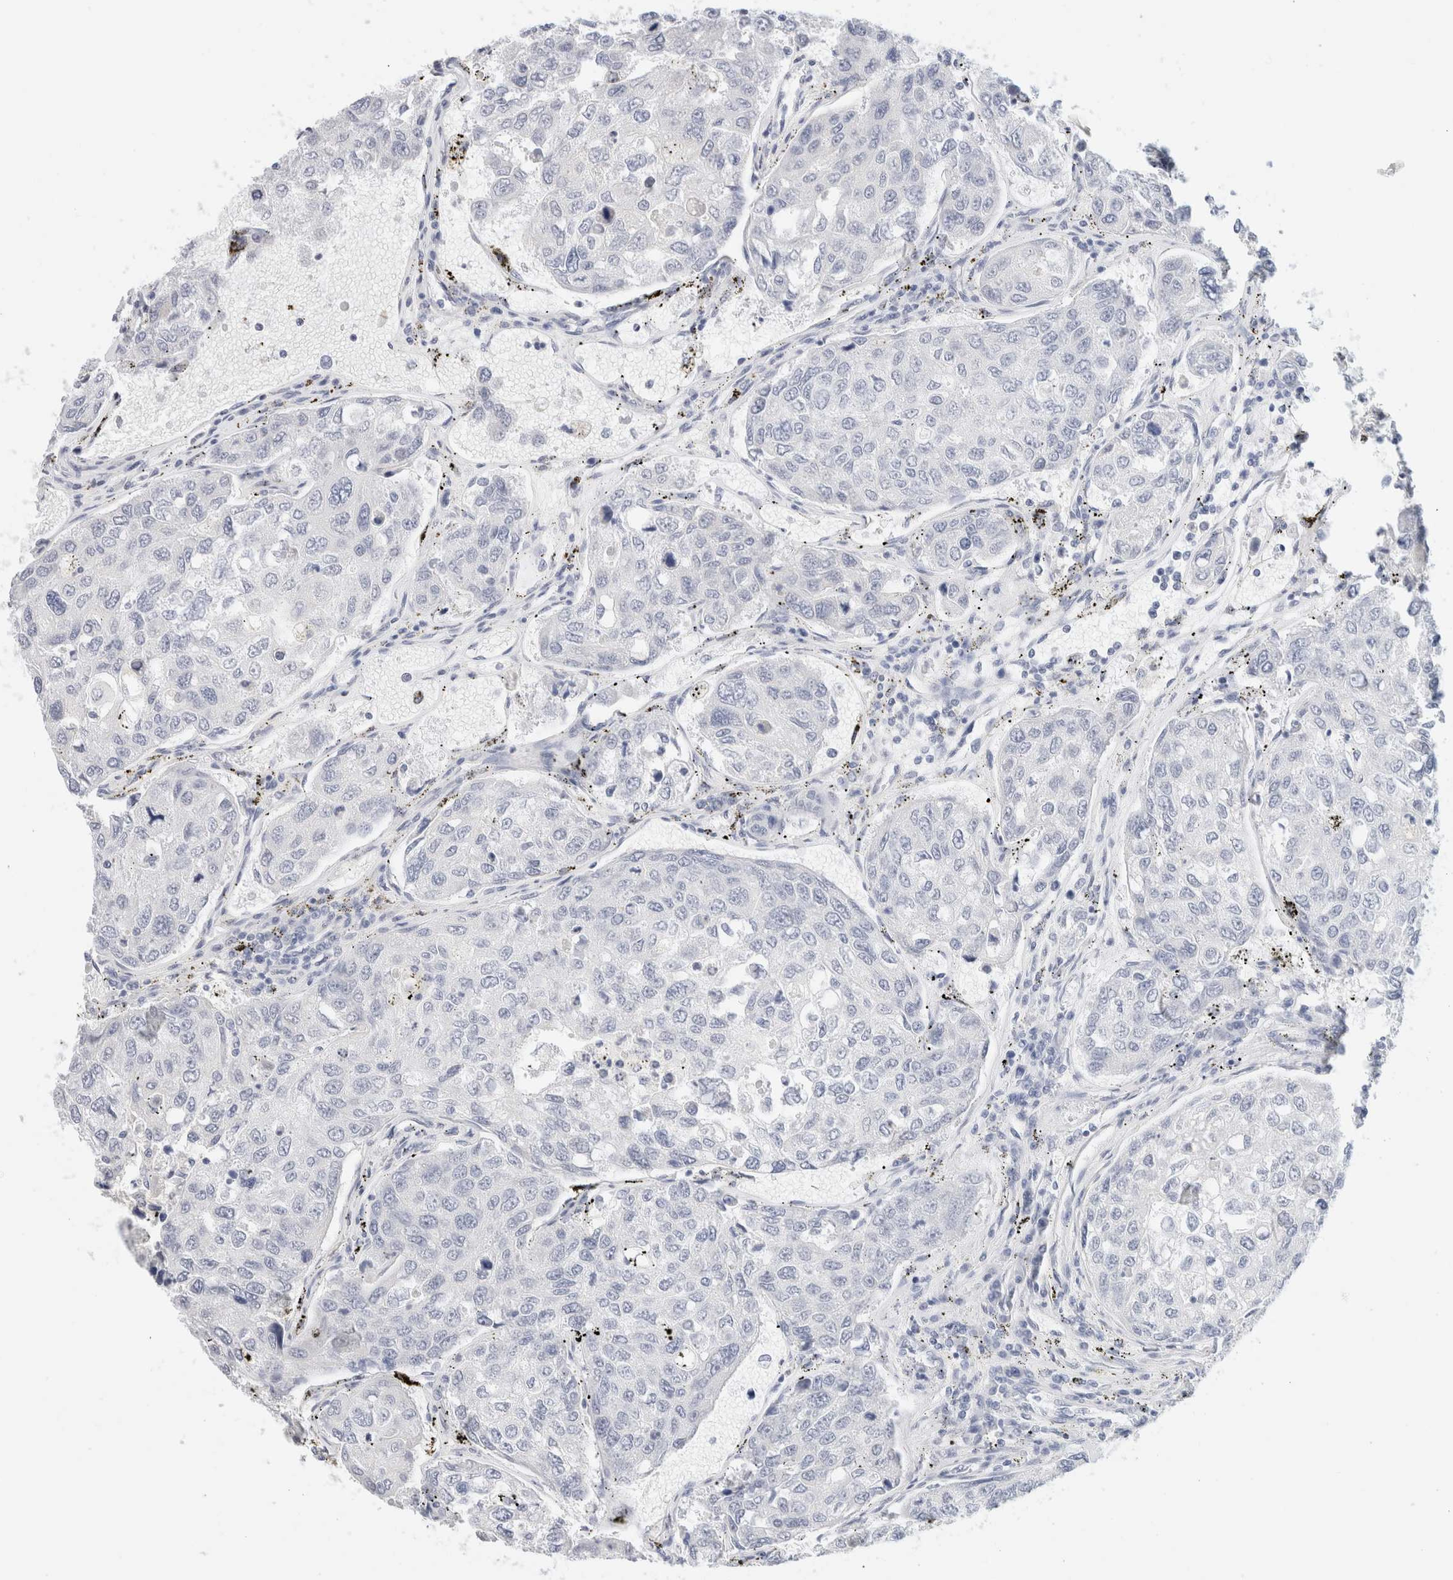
{"staining": {"intensity": "negative", "quantity": "none", "location": "none"}, "tissue": "urothelial cancer", "cell_type": "Tumor cells", "image_type": "cancer", "snomed": [{"axis": "morphology", "description": "Urothelial carcinoma, High grade"}, {"axis": "topography", "description": "Lymph node"}, {"axis": "topography", "description": "Urinary bladder"}], "caption": "A high-resolution photomicrograph shows IHC staining of urothelial cancer, which displays no significant positivity in tumor cells.", "gene": "DPYS", "patient": {"sex": "male", "age": 51}}